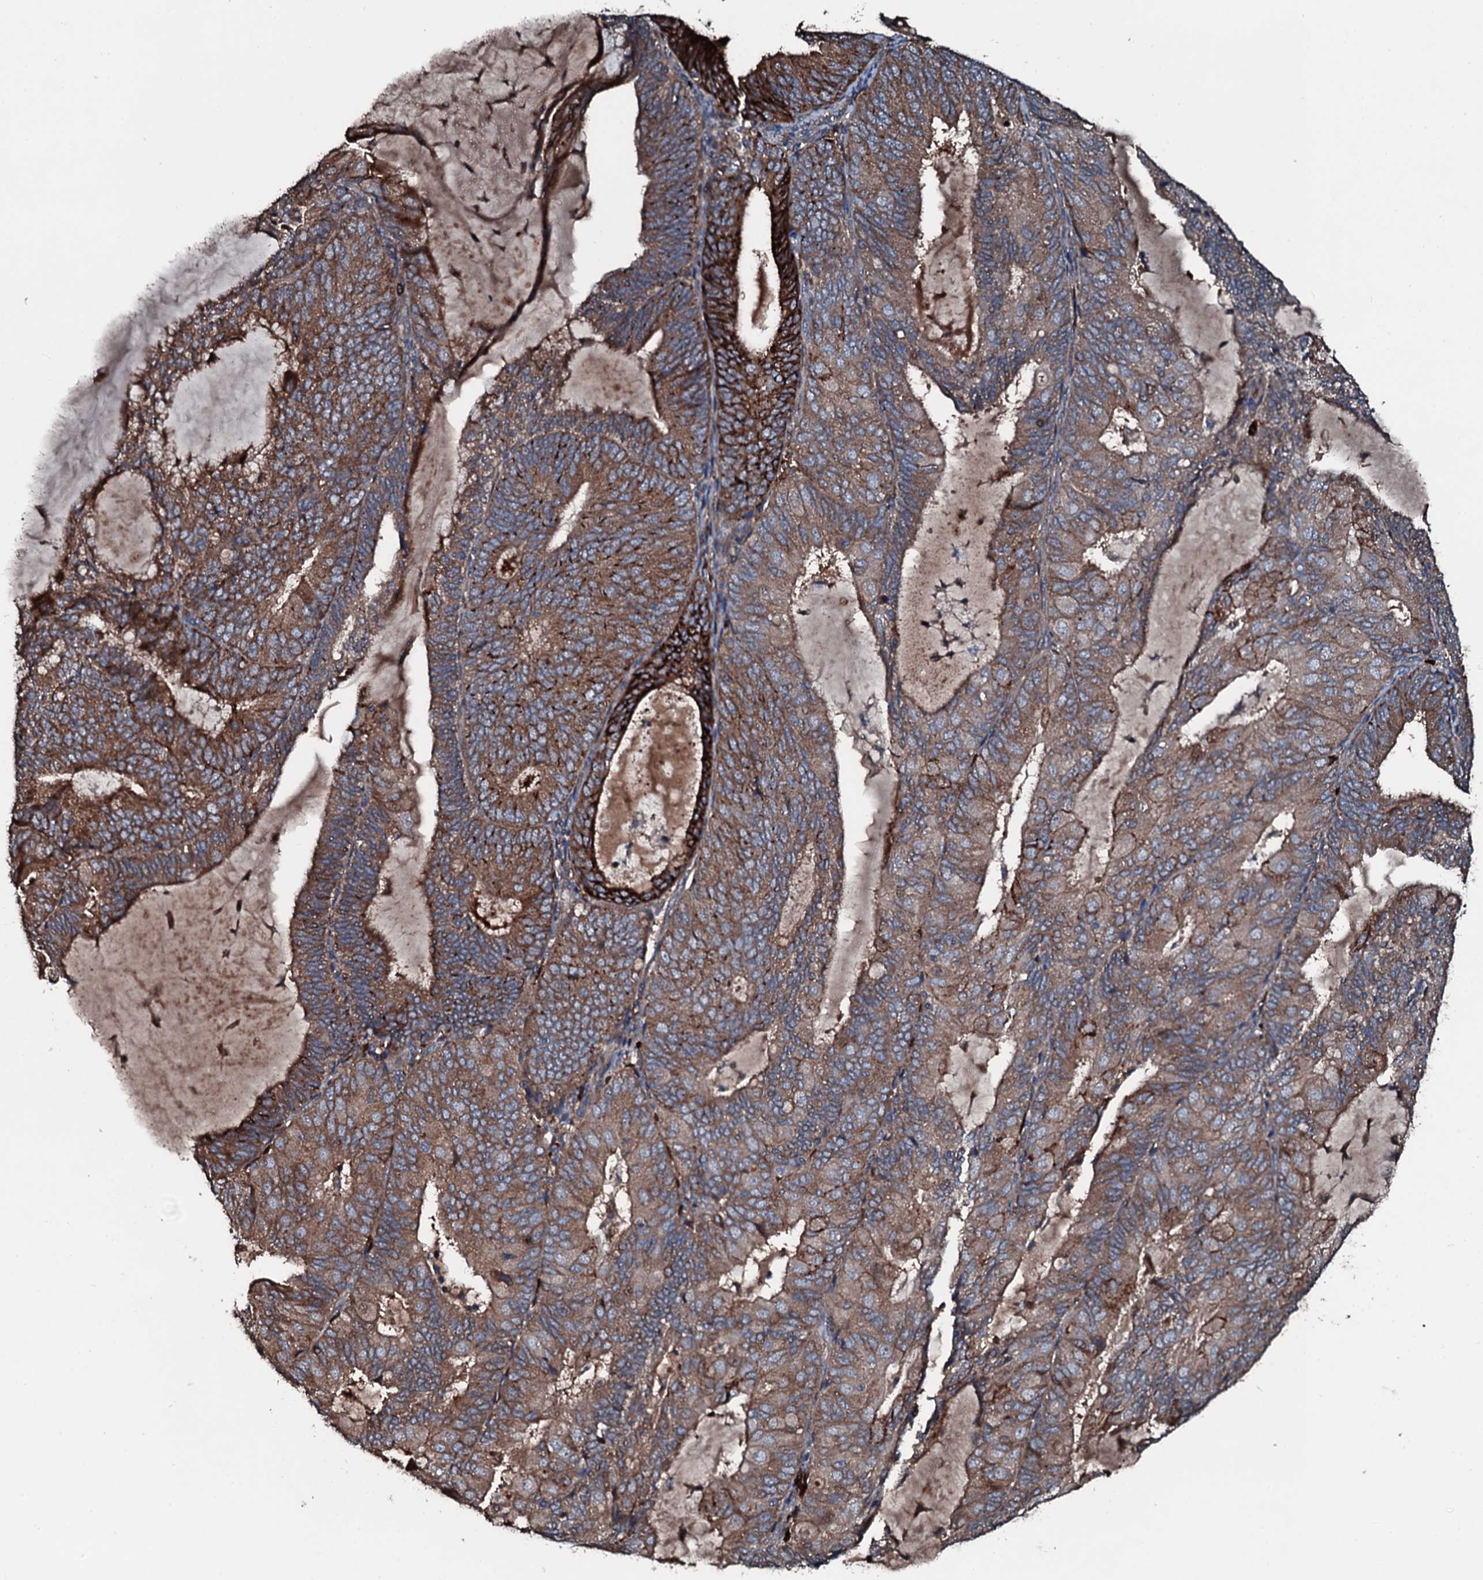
{"staining": {"intensity": "moderate", "quantity": ">75%", "location": "cytoplasmic/membranous"}, "tissue": "endometrial cancer", "cell_type": "Tumor cells", "image_type": "cancer", "snomed": [{"axis": "morphology", "description": "Adenocarcinoma, NOS"}, {"axis": "topography", "description": "Endometrium"}], "caption": "The image shows a brown stain indicating the presence of a protein in the cytoplasmic/membranous of tumor cells in endometrial cancer (adenocarcinoma). Nuclei are stained in blue.", "gene": "AARS1", "patient": {"sex": "female", "age": 81}}